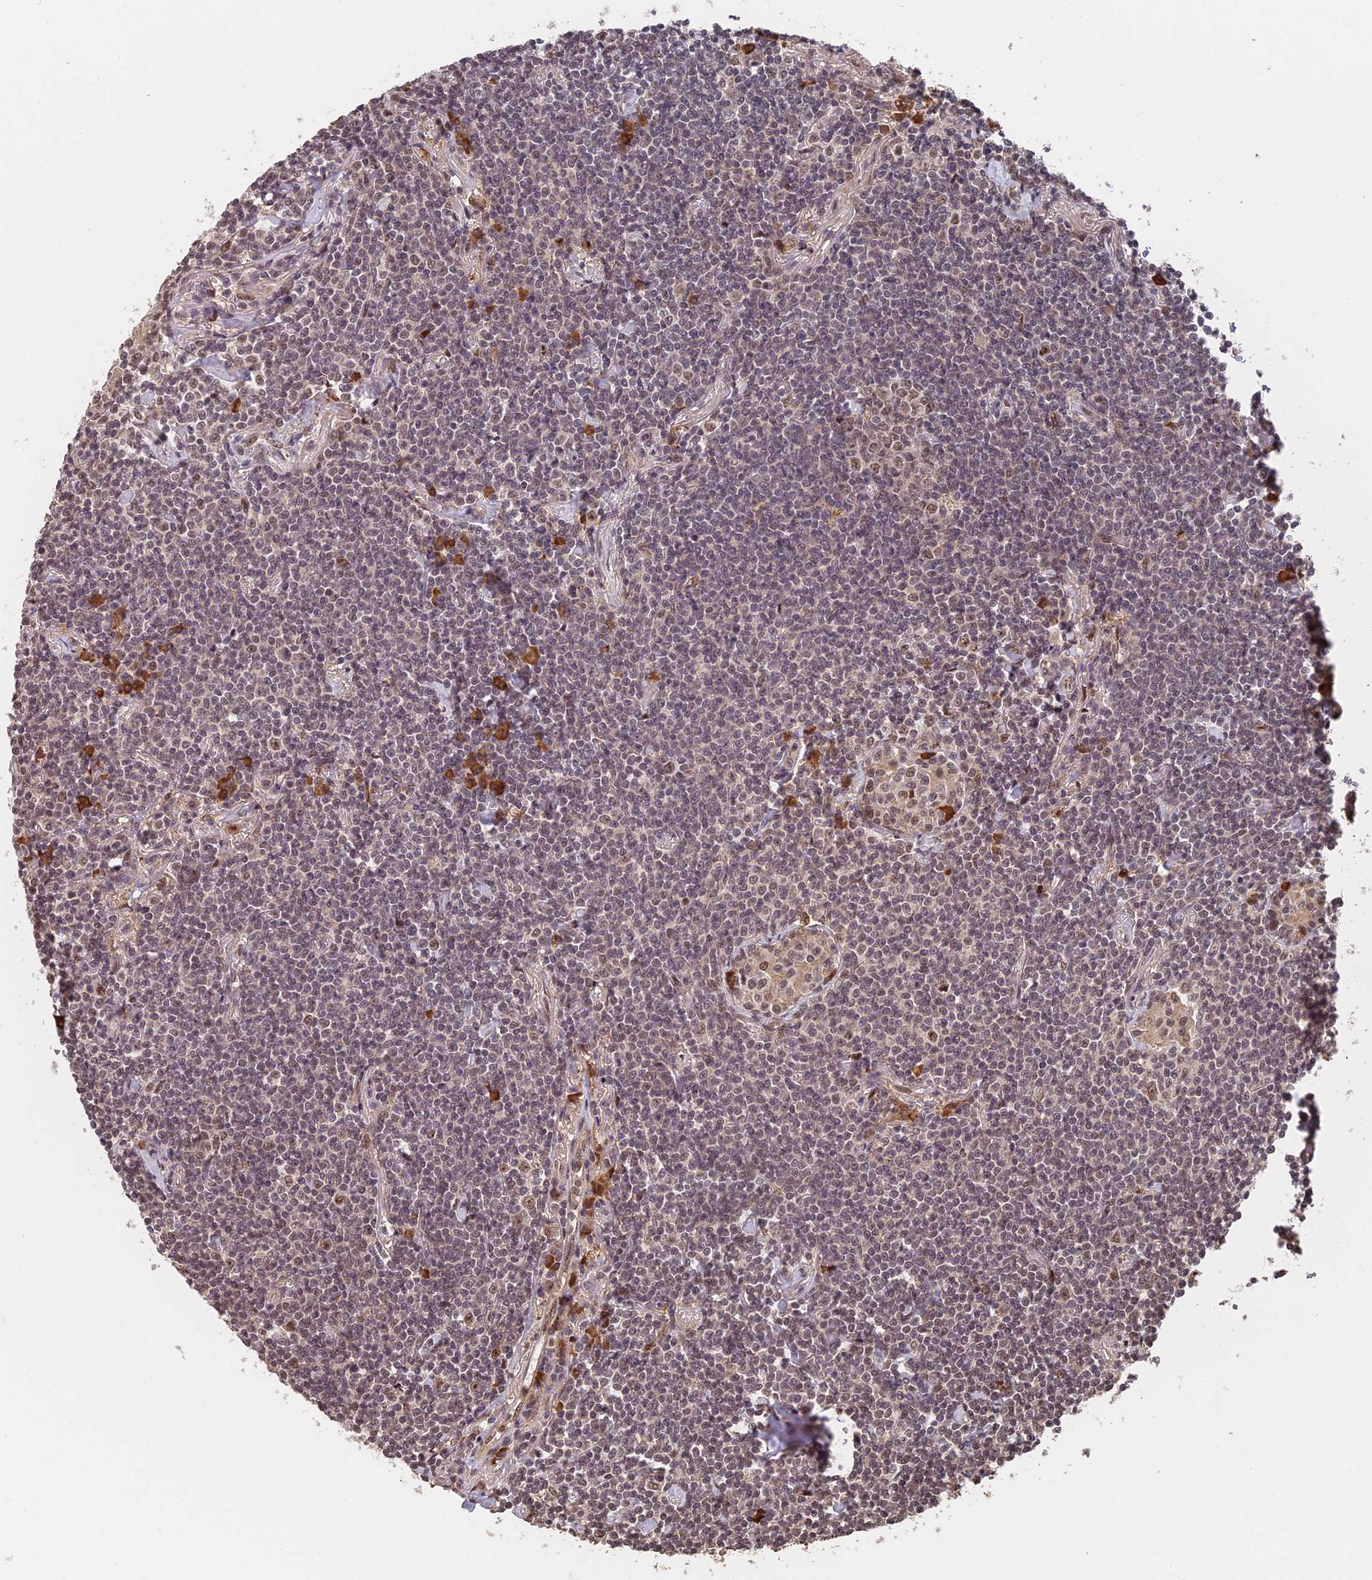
{"staining": {"intensity": "weak", "quantity": "<25%", "location": "nuclear"}, "tissue": "lymphoma", "cell_type": "Tumor cells", "image_type": "cancer", "snomed": [{"axis": "morphology", "description": "Malignant lymphoma, non-Hodgkin's type, Low grade"}, {"axis": "topography", "description": "Lung"}], "caption": "Low-grade malignant lymphoma, non-Hodgkin's type was stained to show a protein in brown. There is no significant positivity in tumor cells.", "gene": "OSBPL1A", "patient": {"sex": "female", "age": 71}}